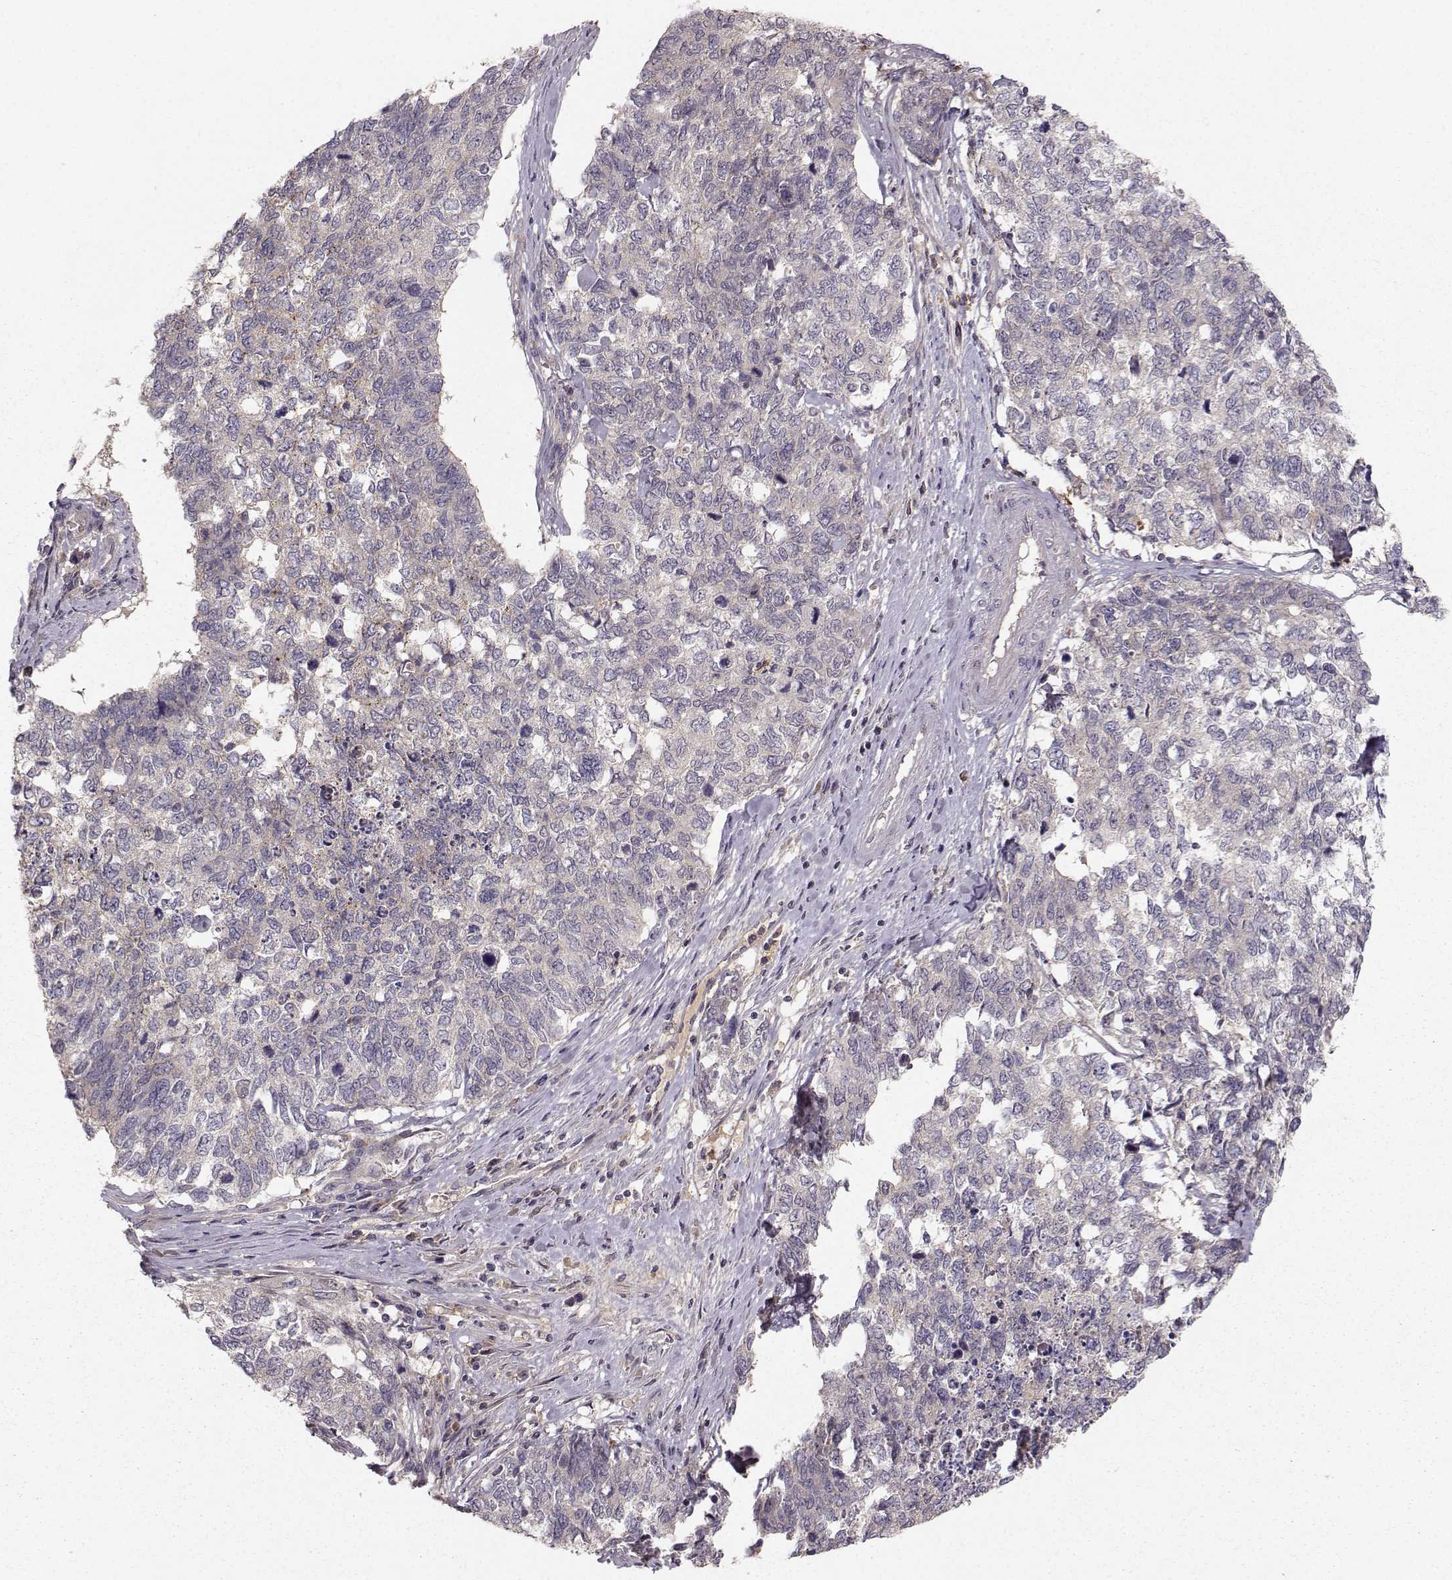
{"staining": {"intensity": "negative", "quantity": "none", "location": "none"}, "tissue": "cervical cancer", "cell_type": "Tumor cells", "image_type": "cancer", "snomed": [{"axis": "morphology", "description": "Squamous cell carcinoma, NOS"}, {"axis": "topography", "description": "Cervix"}], "caption": "Tumor cells are negative for protein expression in human cervical cancer (squamous cell carcinoma). Nuclei are stained in blue.", "gene": "WNT6", "patient": {"sex": "female", "age": 63}}